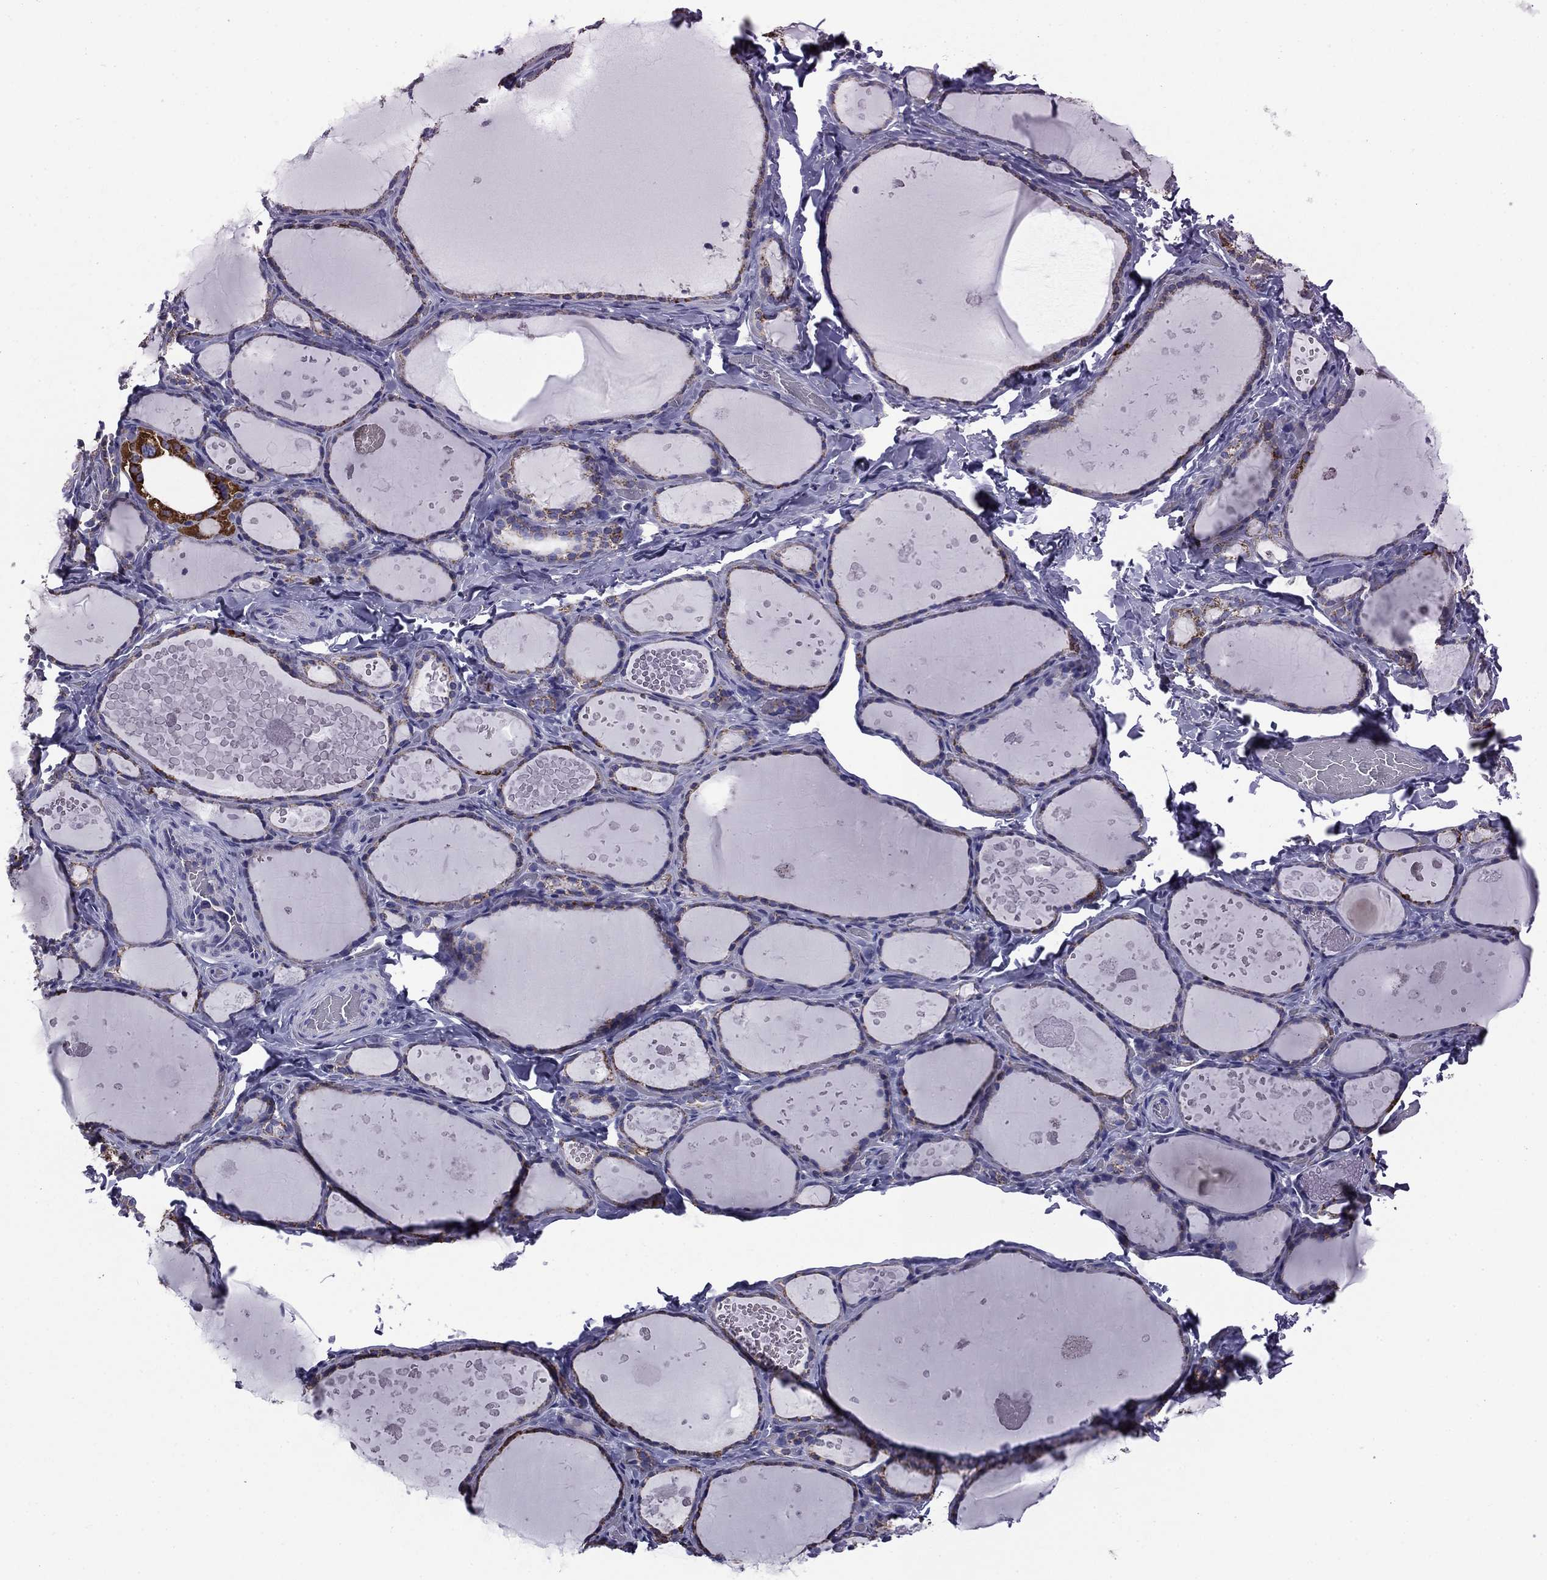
{"staining": {"intensity": "moderate", "quantity": "<25%", "location": "cytoplasmic/membranous"}, "tissue": "thyroid gland", "cell_type": "Glandular cells", "image_type": "normal", "snomed": [{"axis": "morphology", "description": "Normal tissue, NOS"}, {"axis": "topography", "description": "Thyroid gland"}], "caption": "IHC staining of normal thyroid gland, which demonstrates low levels of moderate cytoplasmic/membranous expression in approximately <25% of glandular cells indicating moderate cytoplasmic/membranous protein positivity. The staining was performed using DAB (3,3'-diaminobenzidine) (brown) for protein detection and nuclei were counterstained in hematoxylin (blue).", "gene": "ACADSB", "patient": {"sex": "female", "age": 56}}